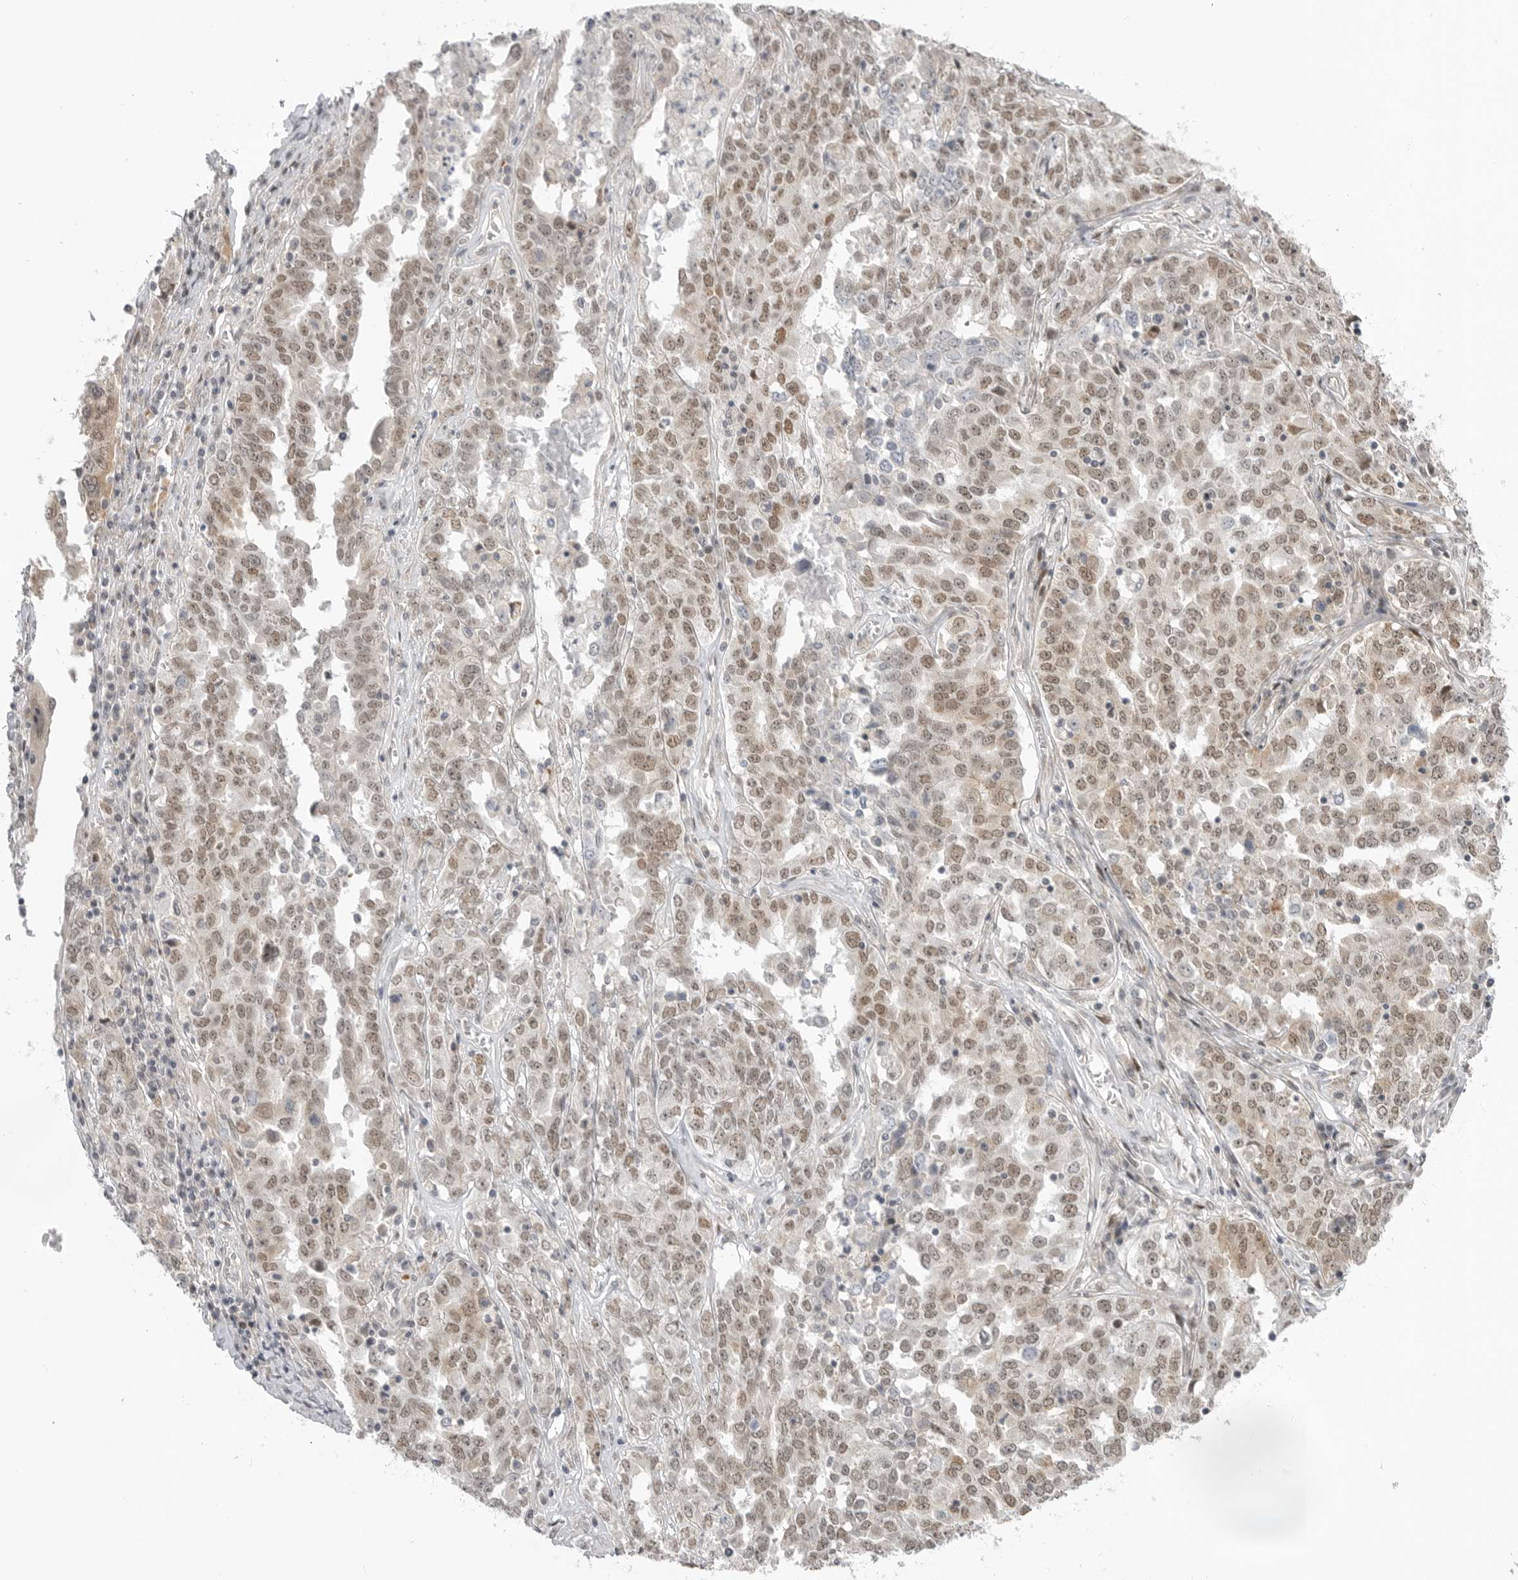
{"staining": {"intensity": "weak", "quantity": ">75%", "location": "nuclear"}, "tissue": "ovarian cancer", "cell_type": "Tumor cells", "image_type": "cancer", "snomed": [{"axis": "morphology", "description": "Carcinoma, endometroid"}, {"axis": "topography", "description": "Ovary"}], "caption": "Immunohistochemistry (DAB (3,3'-diaminobenzidine)) staining of endometroid carcinoma (ovarian) displays weak nuclear protein staining in about >75% of tumor cells.", "gene": "GGT6", "patient": {"sex": "female", "age": 62}}